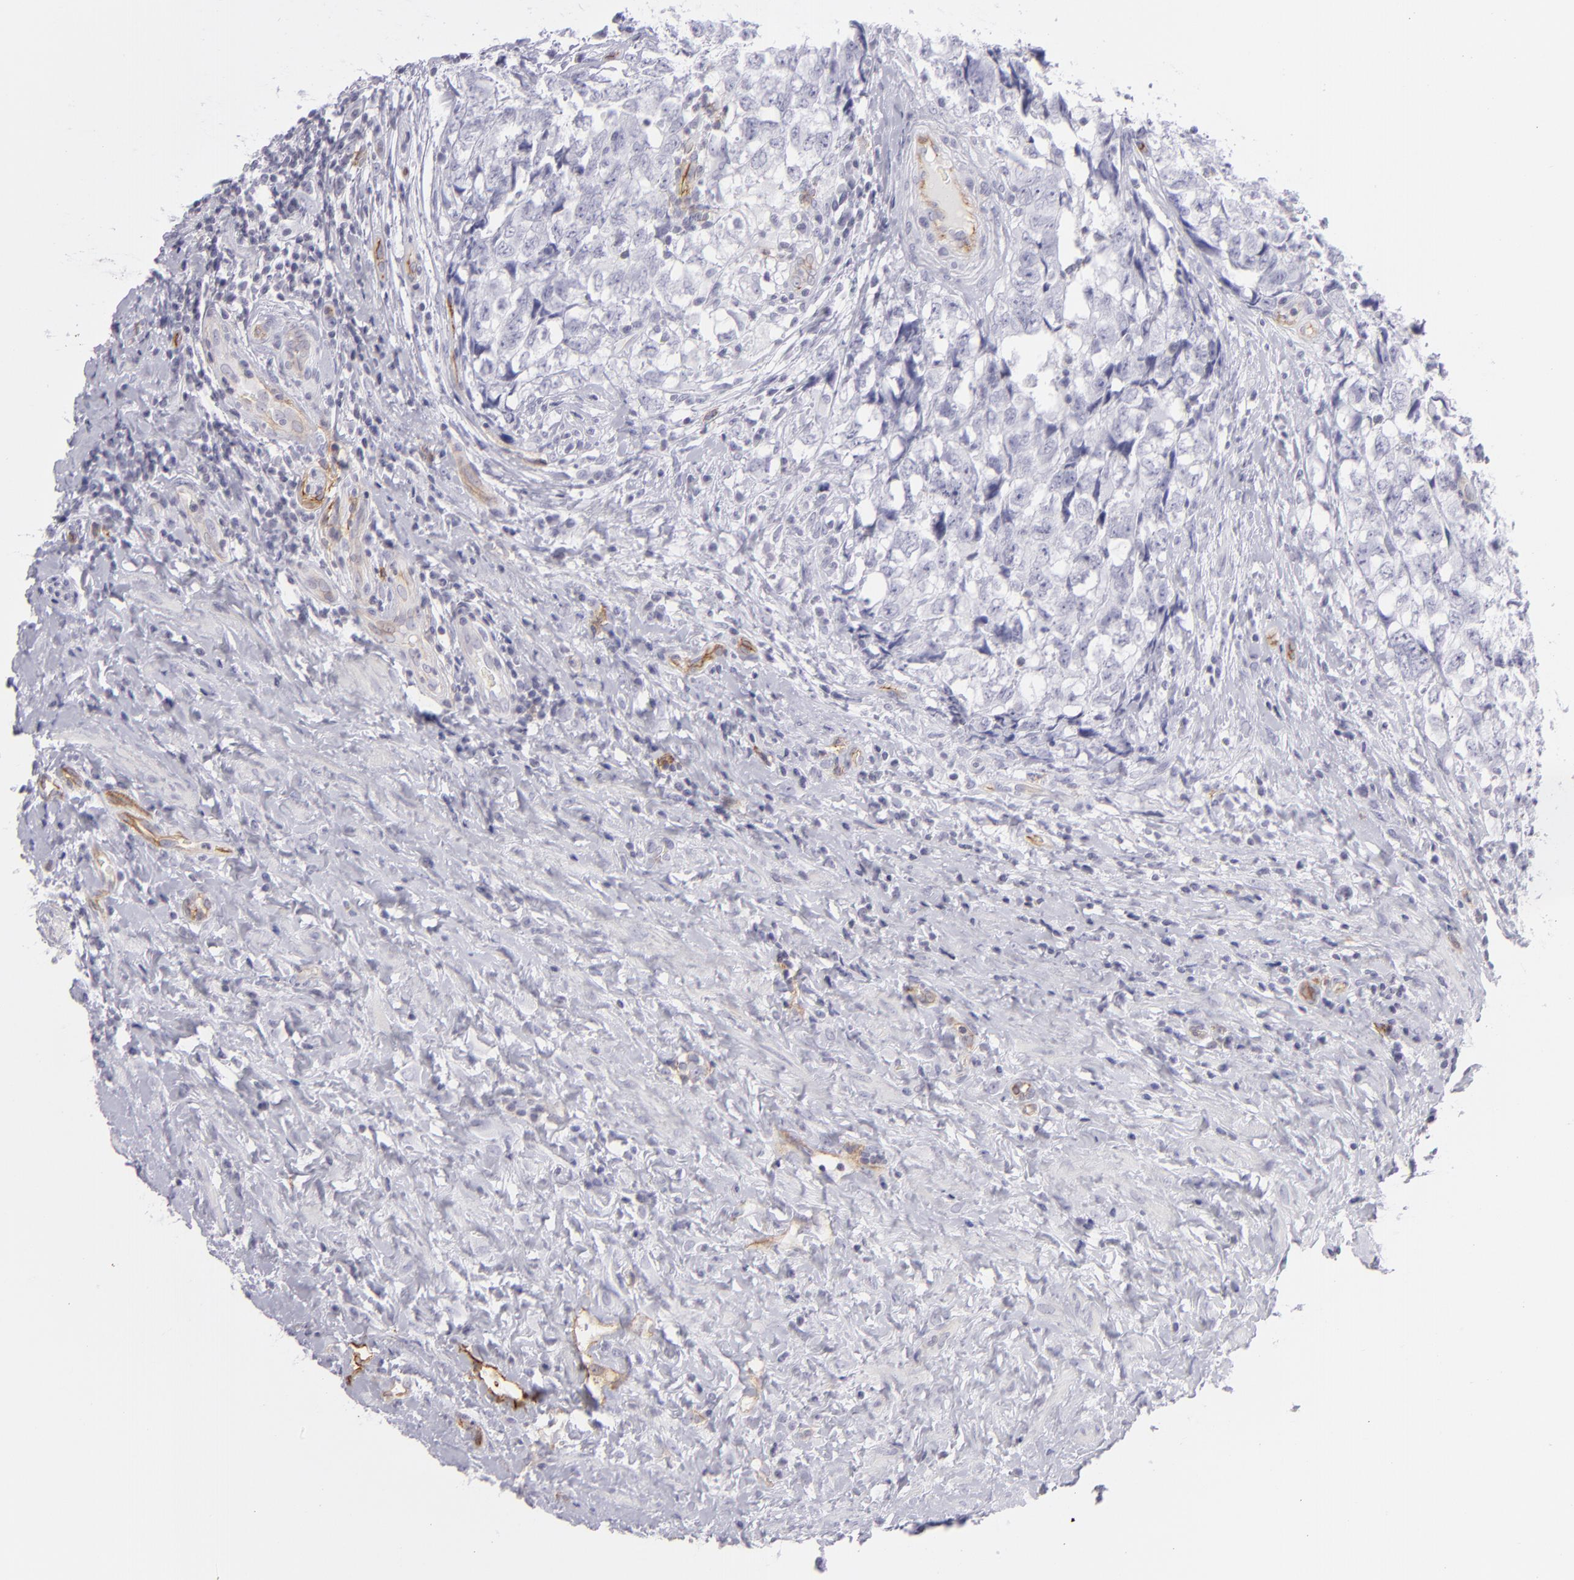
{"staining": {"intensity": "negative", "quantity": "none", "location": "none"}, "tissue": "testis cancer", "cell_type": "Tumor cells", "image_type": "cancer", "snomed": [{"axis": "morphology", "description": "Carcinoma, Embryonal, NOS"}, {"axis": "topography", "description": "Testis"}], "caption": "High magnification brightfield microscopy of testis embryonal carcinoma stained with DAB (brown) and counterstained with hematoxylin (blue): tumor cells show no significant positivity.", "gene": "THBD", "patient": {"sex": "male", "age": 31}}